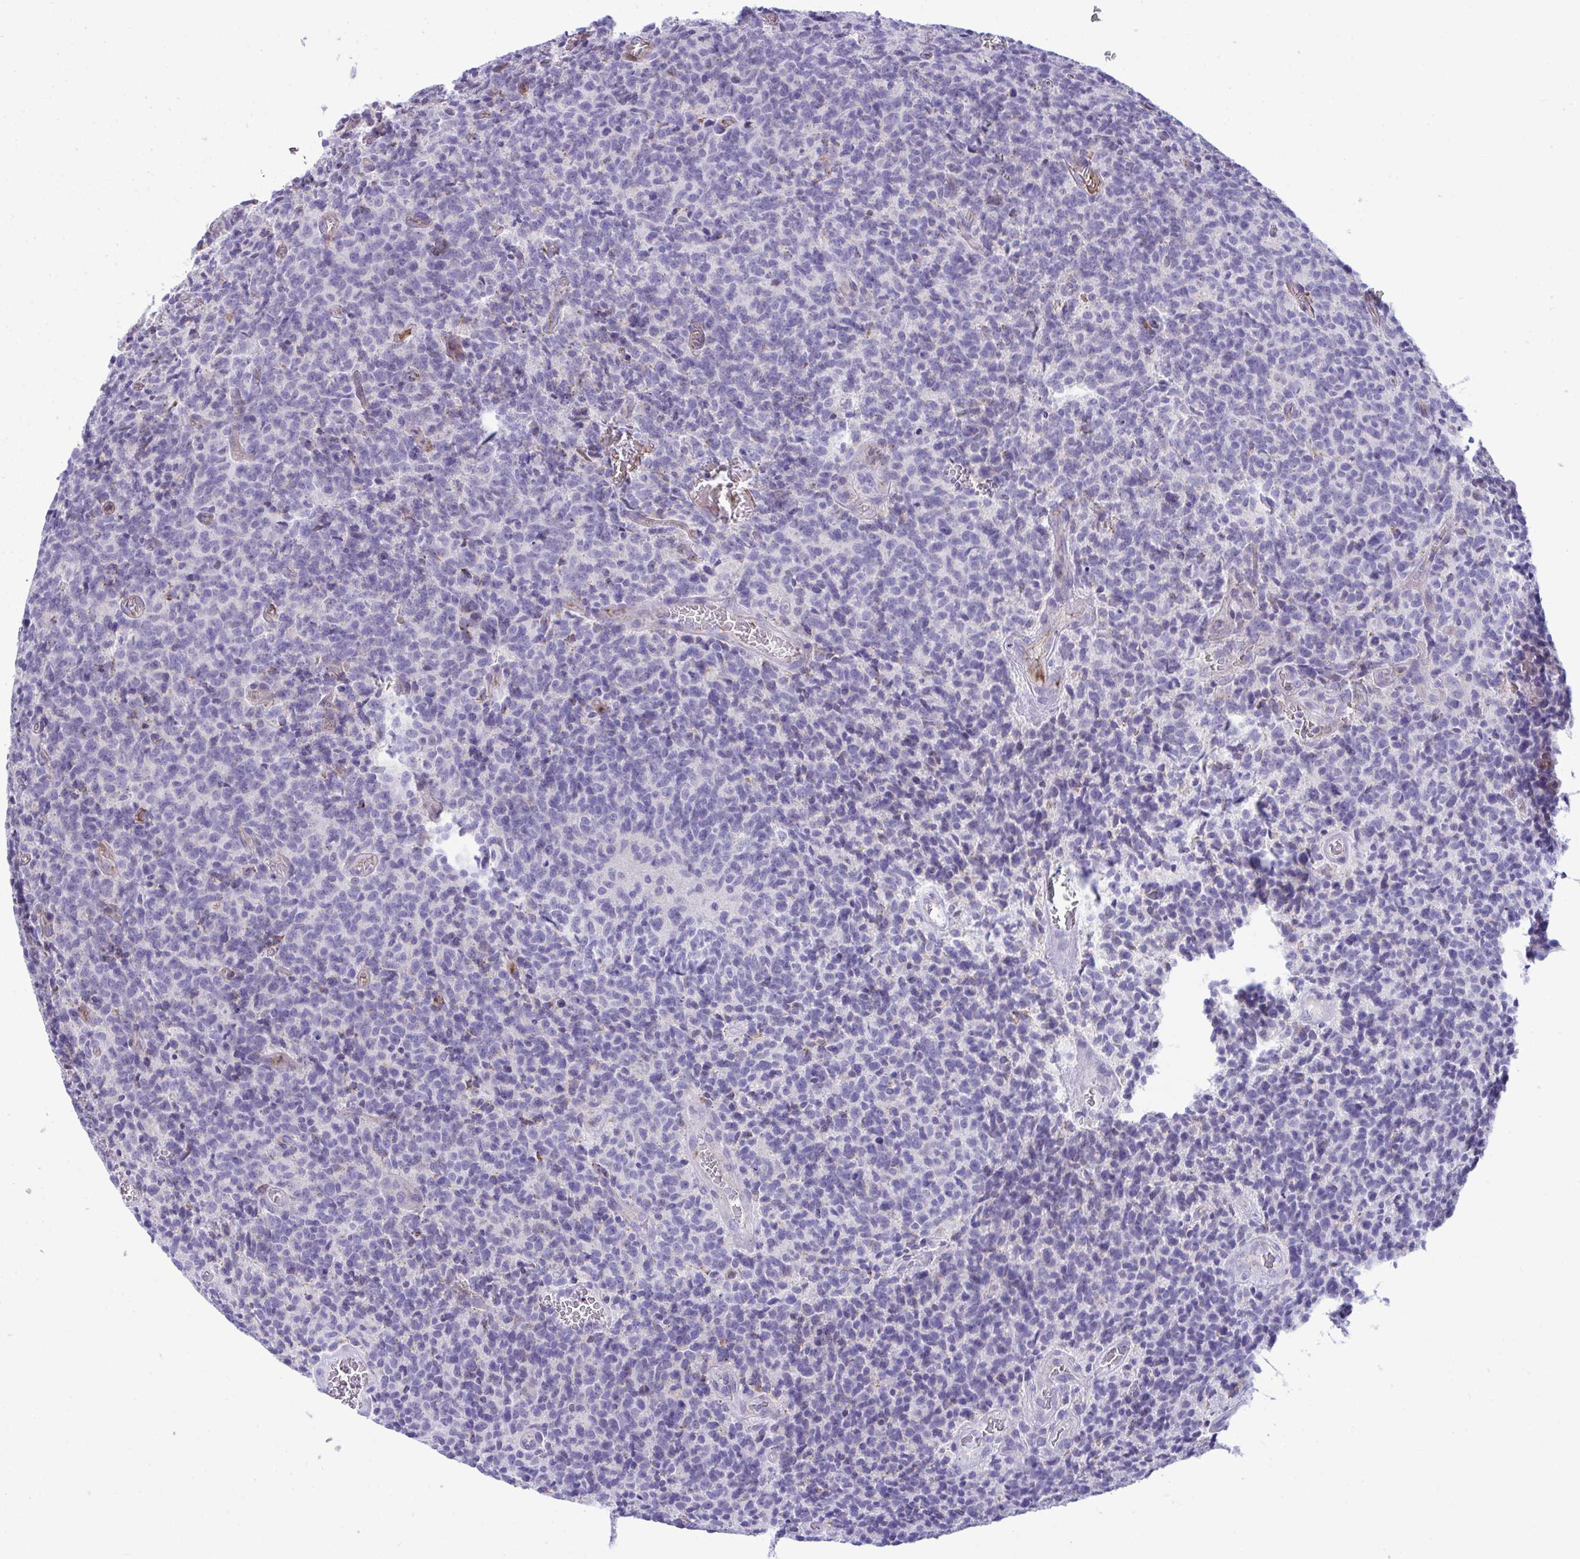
{"staining": {"intensity": "negative", "quantity": "none", "location": "none"}, "tissue": "glioma", "cell_type": "Tumor cells", "image_type": "cancer", "snomed": [{"axis": "morphology", "description": "Glioma, malignant, High grade"}, {"axis": "topography", "description": "Brain"}], "caption": "Immunohistochemical staining of human malignant glioma (high-grade) exhibits no significant positivity in tumor cells. (Immunohistochemistry, brightfield microscopy, high magnification).", "gene": "PLA2G12B", "patient": {"sex": "male", "age": 76}}